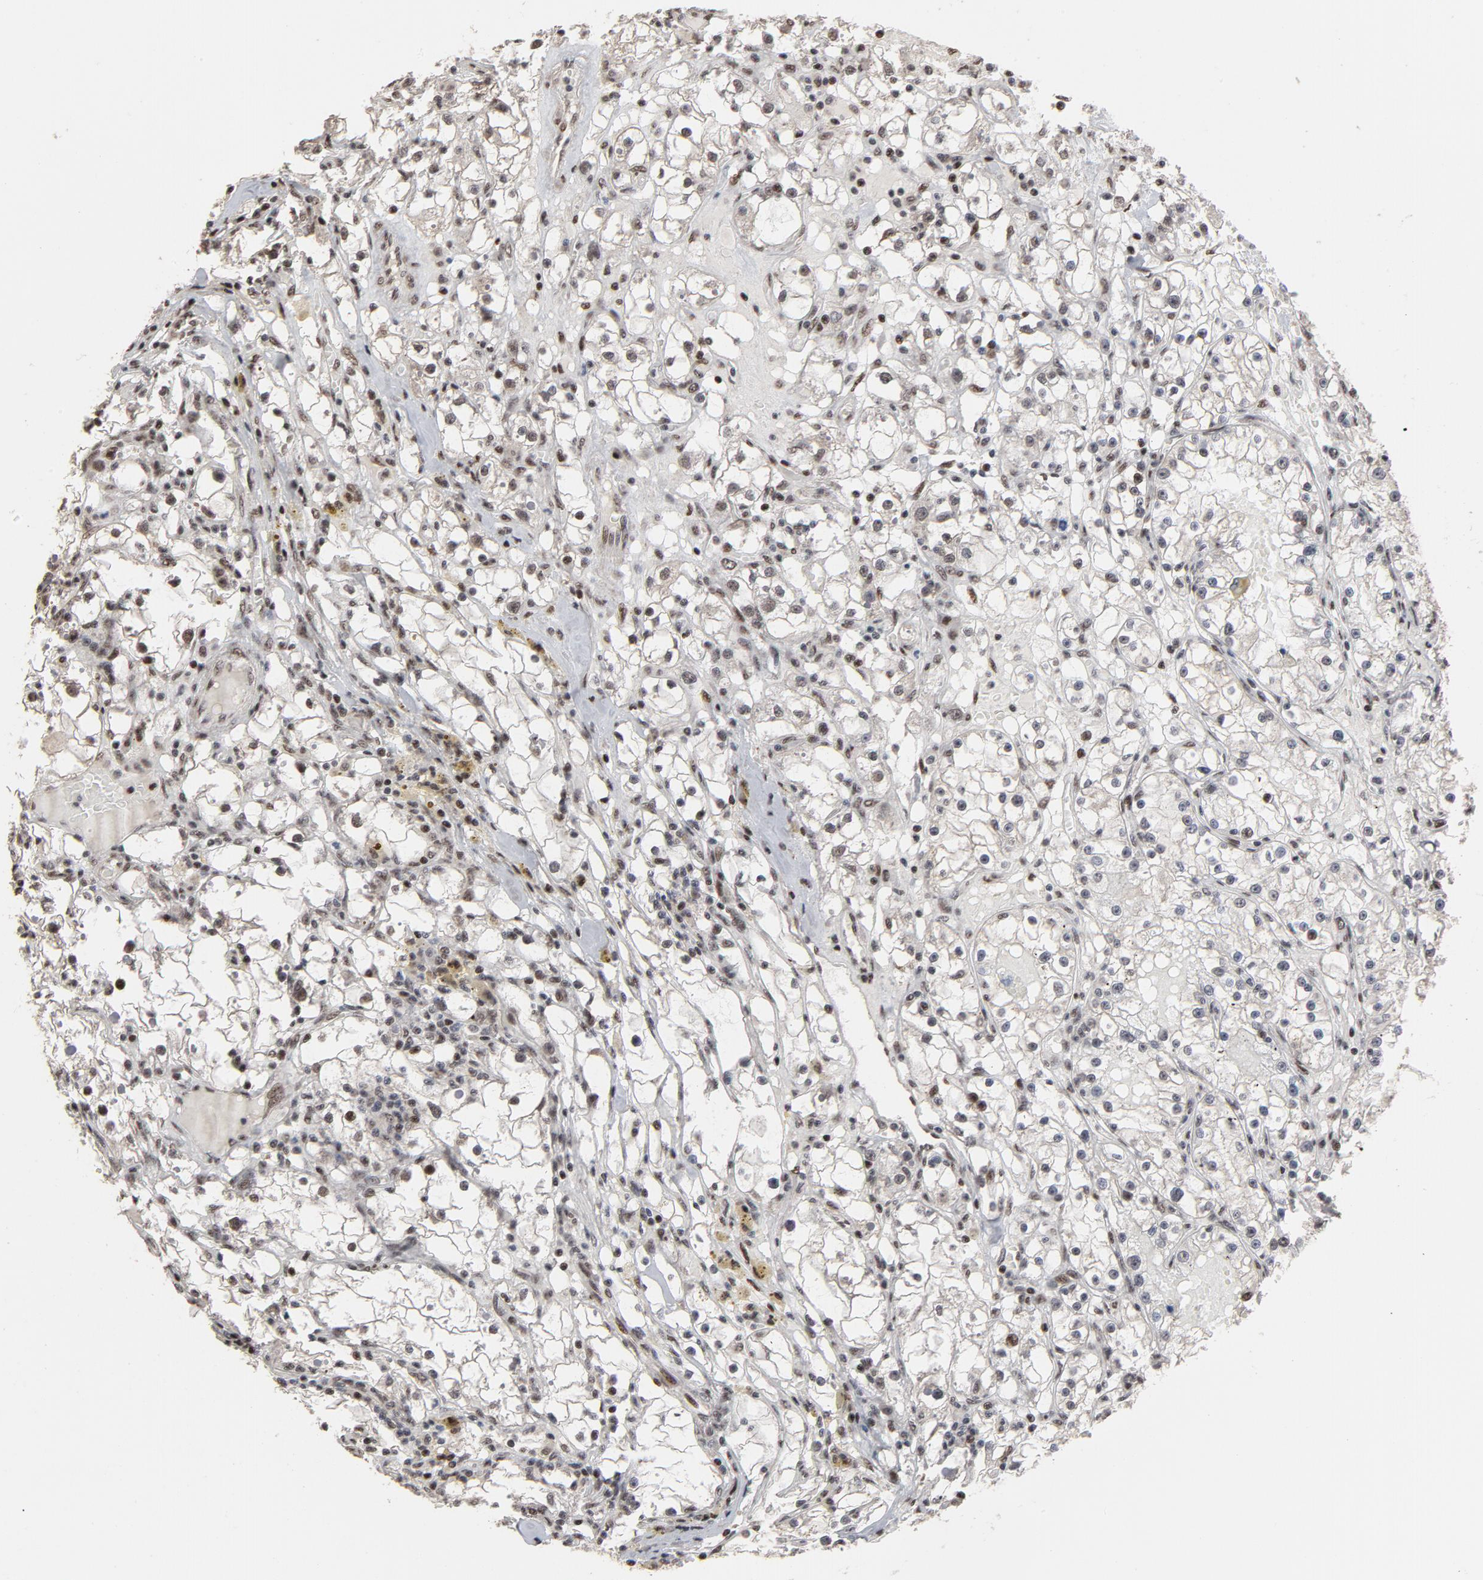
{"staining": {"intensity": "moderate", "quantity": "25%-75%", "location": "nuclear"}, "tissue": "renal cancer", "cell_type": "Tumor cells", "image_type": "cancer", "snomed": [{"axis": "morphology", "description": "Adenocarcinoma, NOS"}, {"axis": "topography", "description": "Kidney"}], "caption": "IHC photomicrograph of neoplastic tissue: human adenocarcinoma (renal) stained using immunohistochemistry shows medium levels of moderate protein expression localized specifically in the nuclear of tumor cells, appearing as a nuclear brown color.", "gene": "TP53RK", "patient": {"sex": "male", "age": 56}}